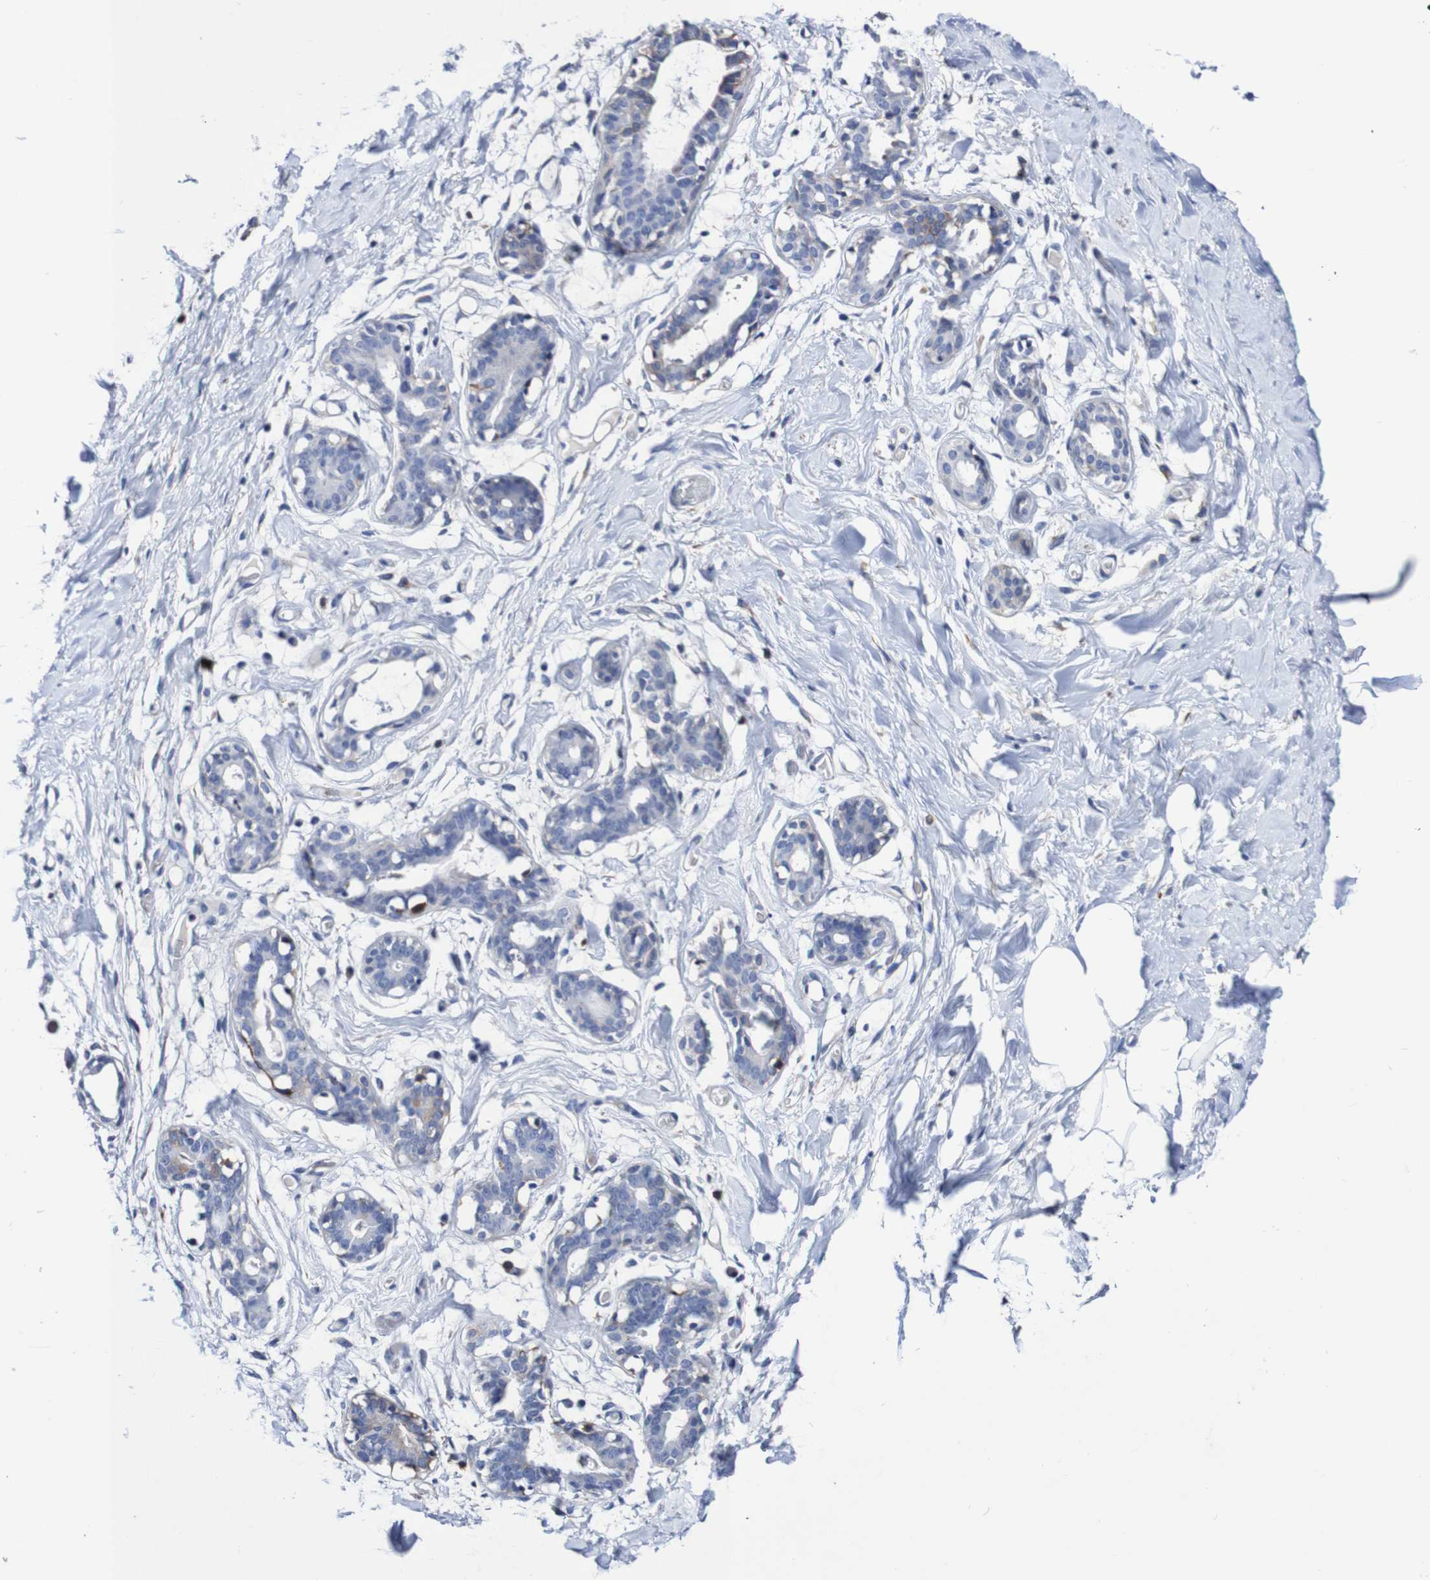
{"staining": {"intensity": "negative", "quantity": "none", "location": "none"}, "tissue": "adipose tissue", "cell_type": "Adipocytes", "image_type": "normal", "snomed": [{"axis": "morphology", "description": "Normal tissue, NOS"}, {"axis": "topography", "description": "Breast"}, {"axis": "topography", "description": "Adipose tissue"}], "caption": "Protein analysis of normal adipose tissue demonstrates no significant staining in adipocytes. (DAB immunohistochemistry (IHC) visualized using brightfield microscopy, high magnification).", "gene": "SEZ6", "patient": {"sex": "female", "age": 25}}